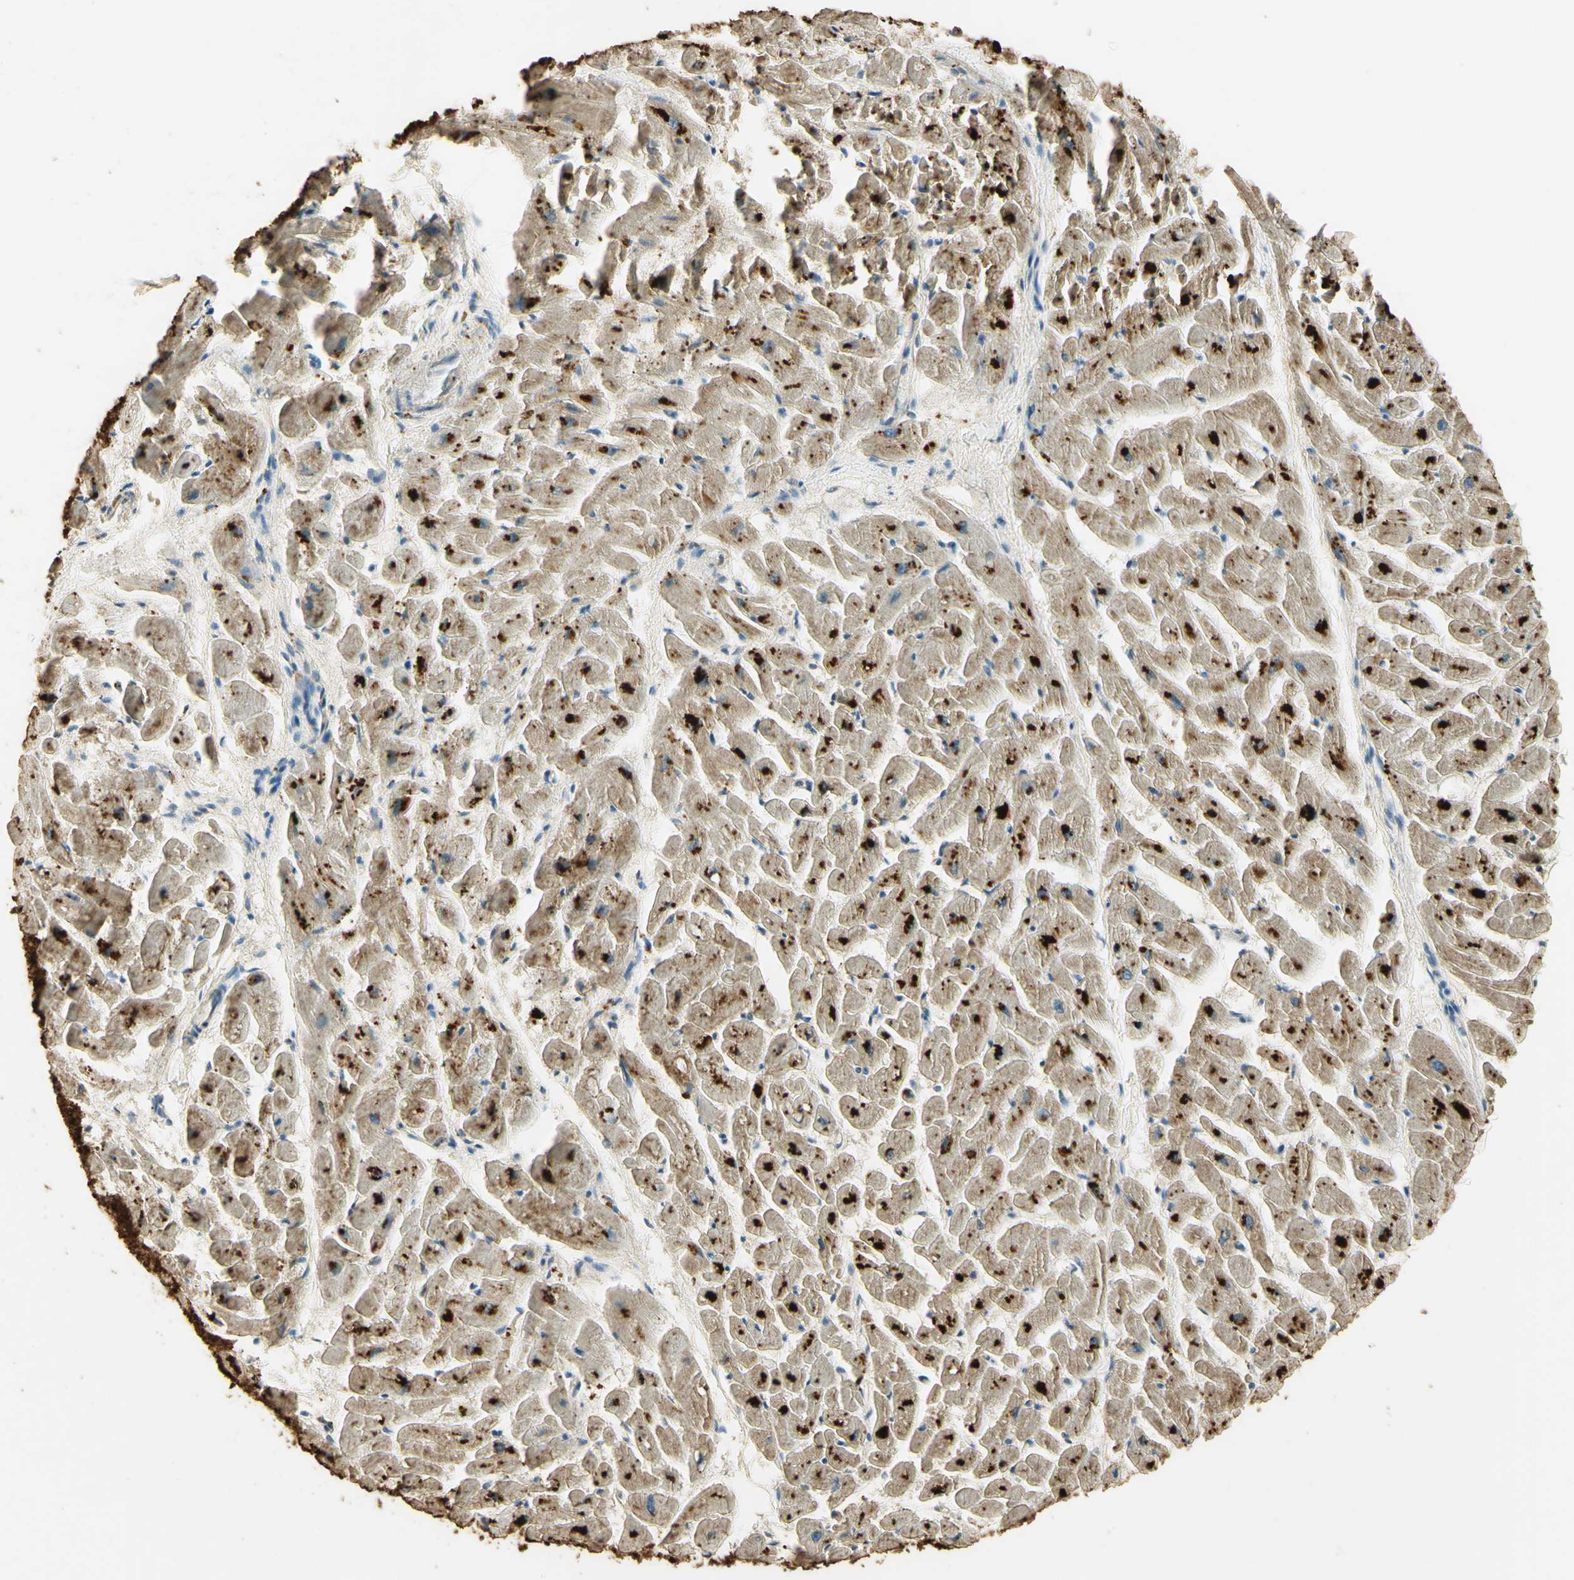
{"staining": {"intensity": "strong", "quantity": ">75%", "location": "cytoplasmic/membranous"}, "tissue": "heart muscle", "cell_type": "Cardiomyocytes", "image_type": "normal", "snomed": [{"axis": "morphology", "description": "Normal tissue, NOS"}, {"axis": "topography", "description": "Heart"}], "caption": "IHC (DAB) staining of benign human heart muscle demonstrates strong cytoplasmic/membranous protein staining in about >75% of cardiomyocytes.", "gene": "ARHGEF17", "patient": {"sex": "female", "age": 19}}